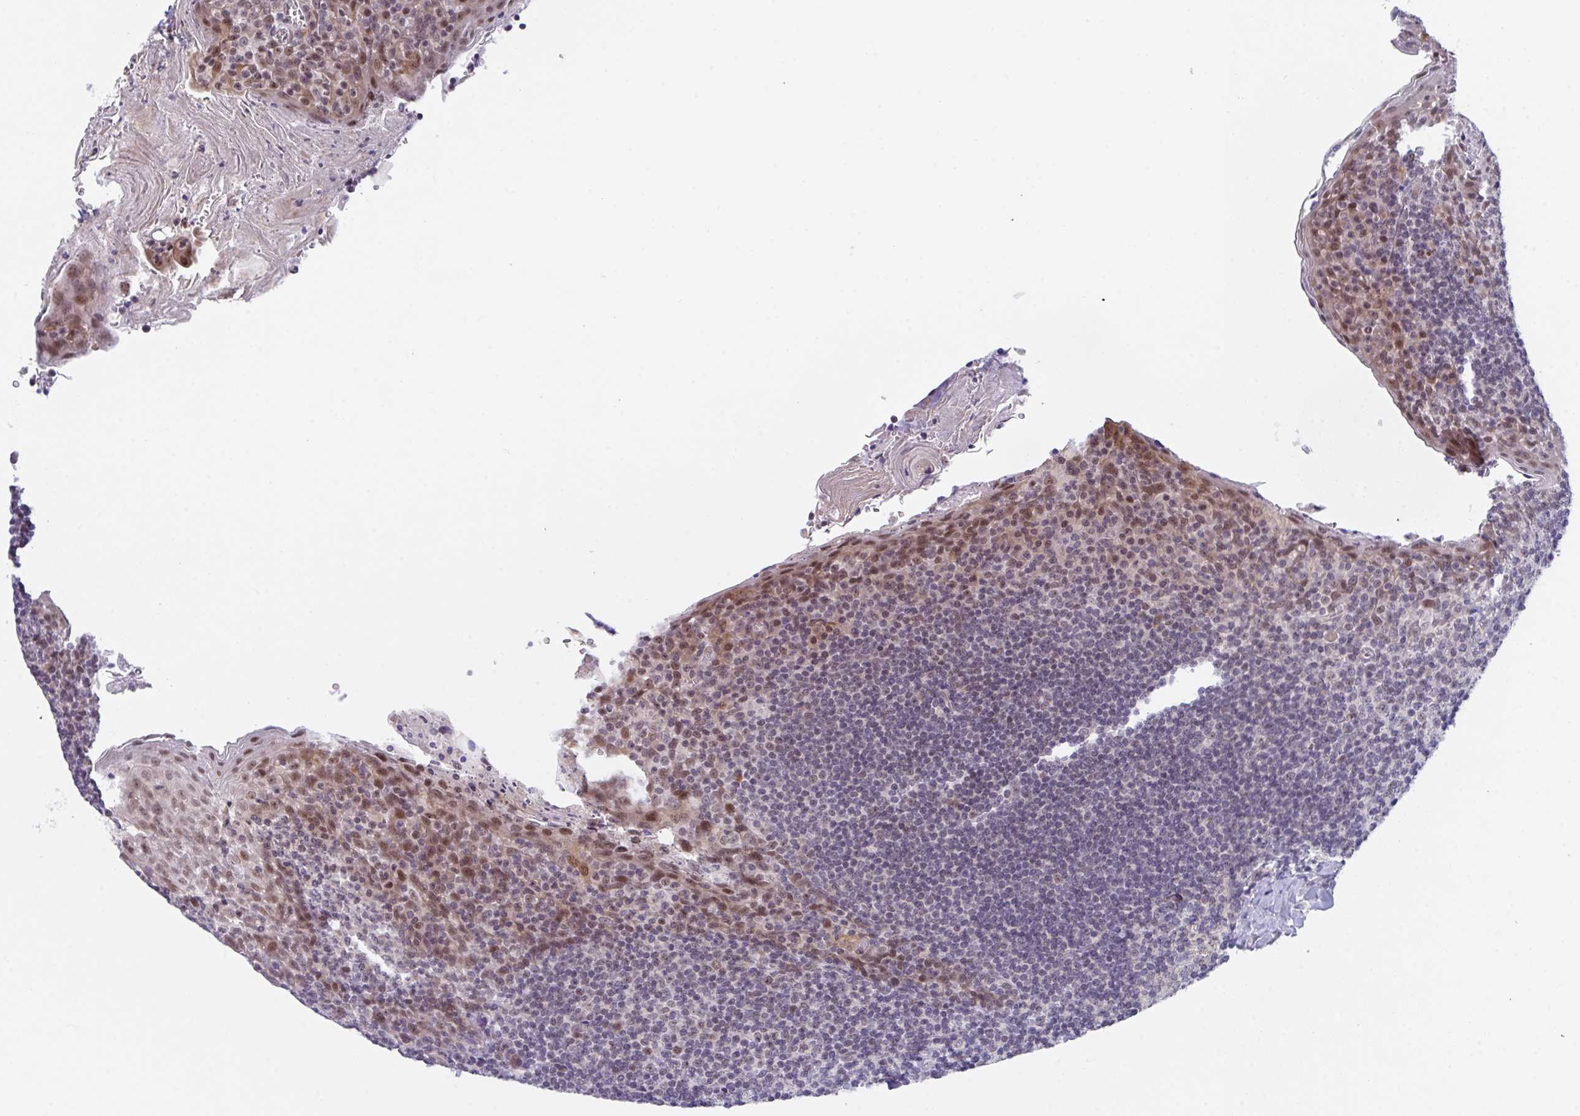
{"staining": {"intensity": "weak", "quantity": "25%-75%", "location": "cytoplasmic/membranous,nuclear"}, "tissue": "tonsil", "cell_type": "Germinal center cells", "image_type": "normal", "snomed": [{"axis": "morphology", "description": "Normal tissue, NOS"}, {"axis": "topography", "description": "Tonsil"}], "caption": "A photomicrograph of human tonsil stained for a protein displays weak cytoplasmic/membranous,nuclear brown staining in germinal center cells.", "gene": "RBM18", "patient": {"sex": "male", "age": 27}}